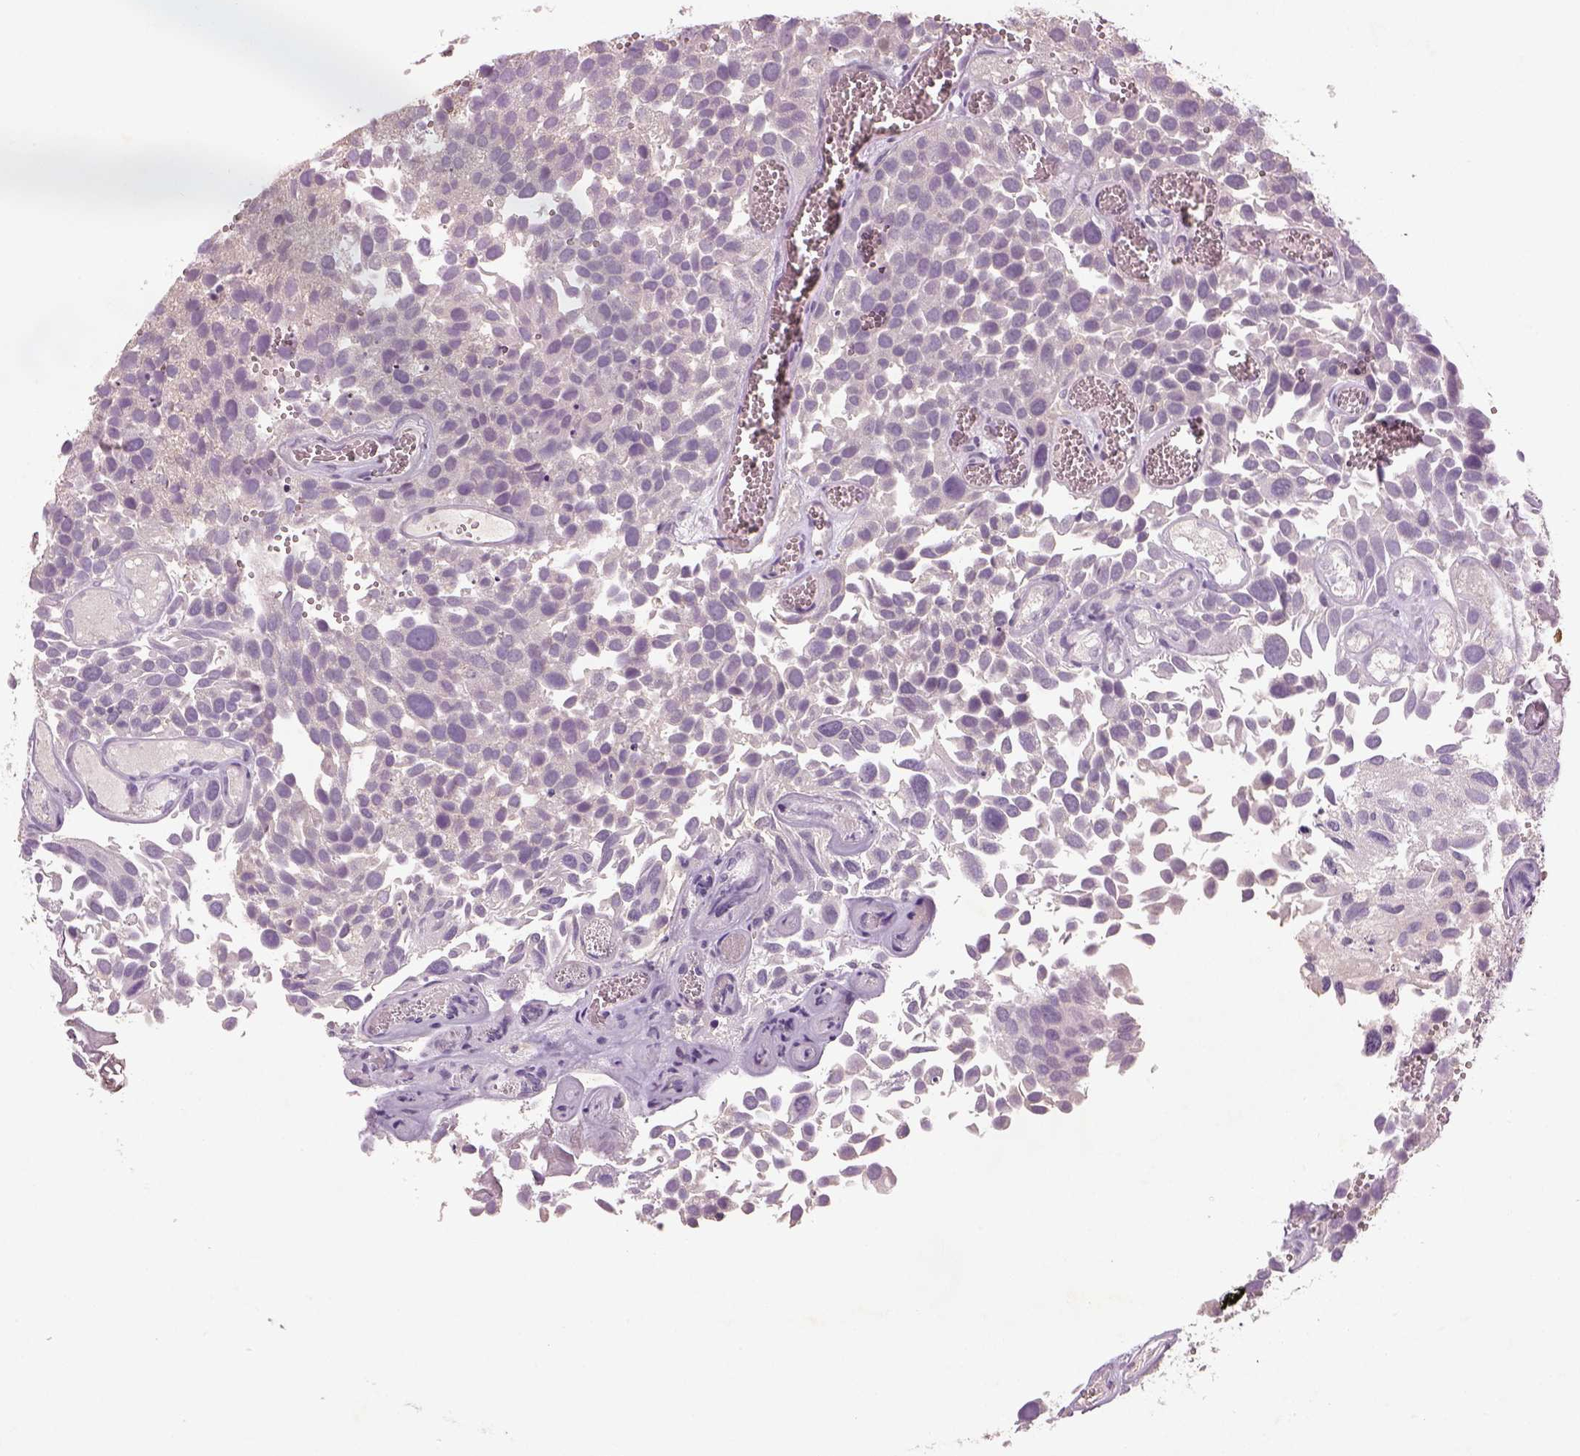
{"staining": {"intensity": "negative", "quantity": "none", "location": "none"}, "tissue": "urothelial cancer", "cell_type": "Tumor cells", "image_type": "cancer", "snomed": [{"axis": "morphology", "description": "Urothelial carcinoma, Low grade"}, {"axis": "topography", "description": "Urinary bladder"}], "caption": "A micrograph of human urothelial cancer is negative for staining in tumor cells.", "gene": "GDNF", "patient": {"sex": "female", "age": 69}}